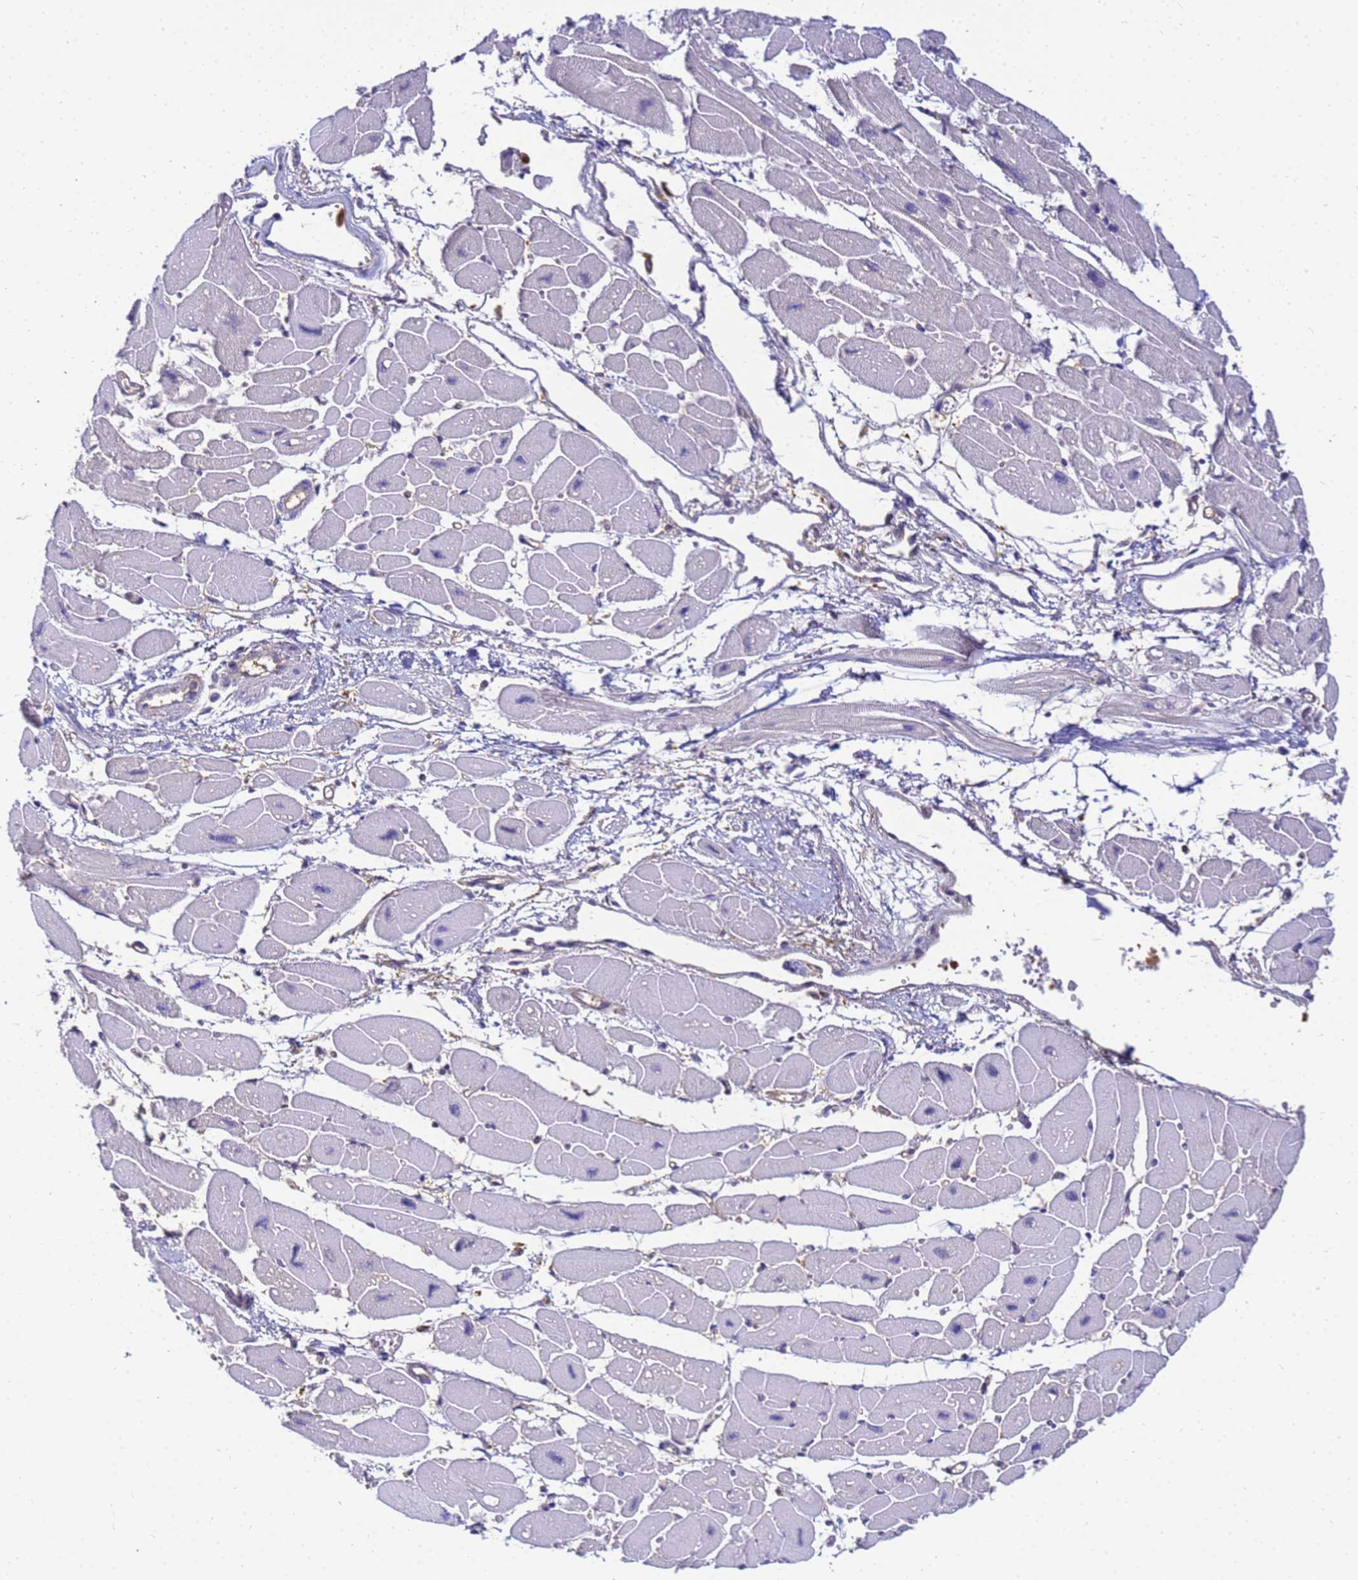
{"staining": {"intensity": "weak", "quantity": "<25%", "location": "cytoplasmic/membranous"}, "tissue": "heart muscle", "cell_type": "Cardiomyocytes", "image_type": "normal", "snomed": [{"axis": "morphology", "description": "Normal tissue, NOS"}, {"axis": "topography", "description": "Heart"}], "caption": "Immunohistochemistry of benign heart muscle demonstrates no staining in cardiomyocytes.", "gene": "NARS1", "patient": {"sex": "female", "age": 54}}